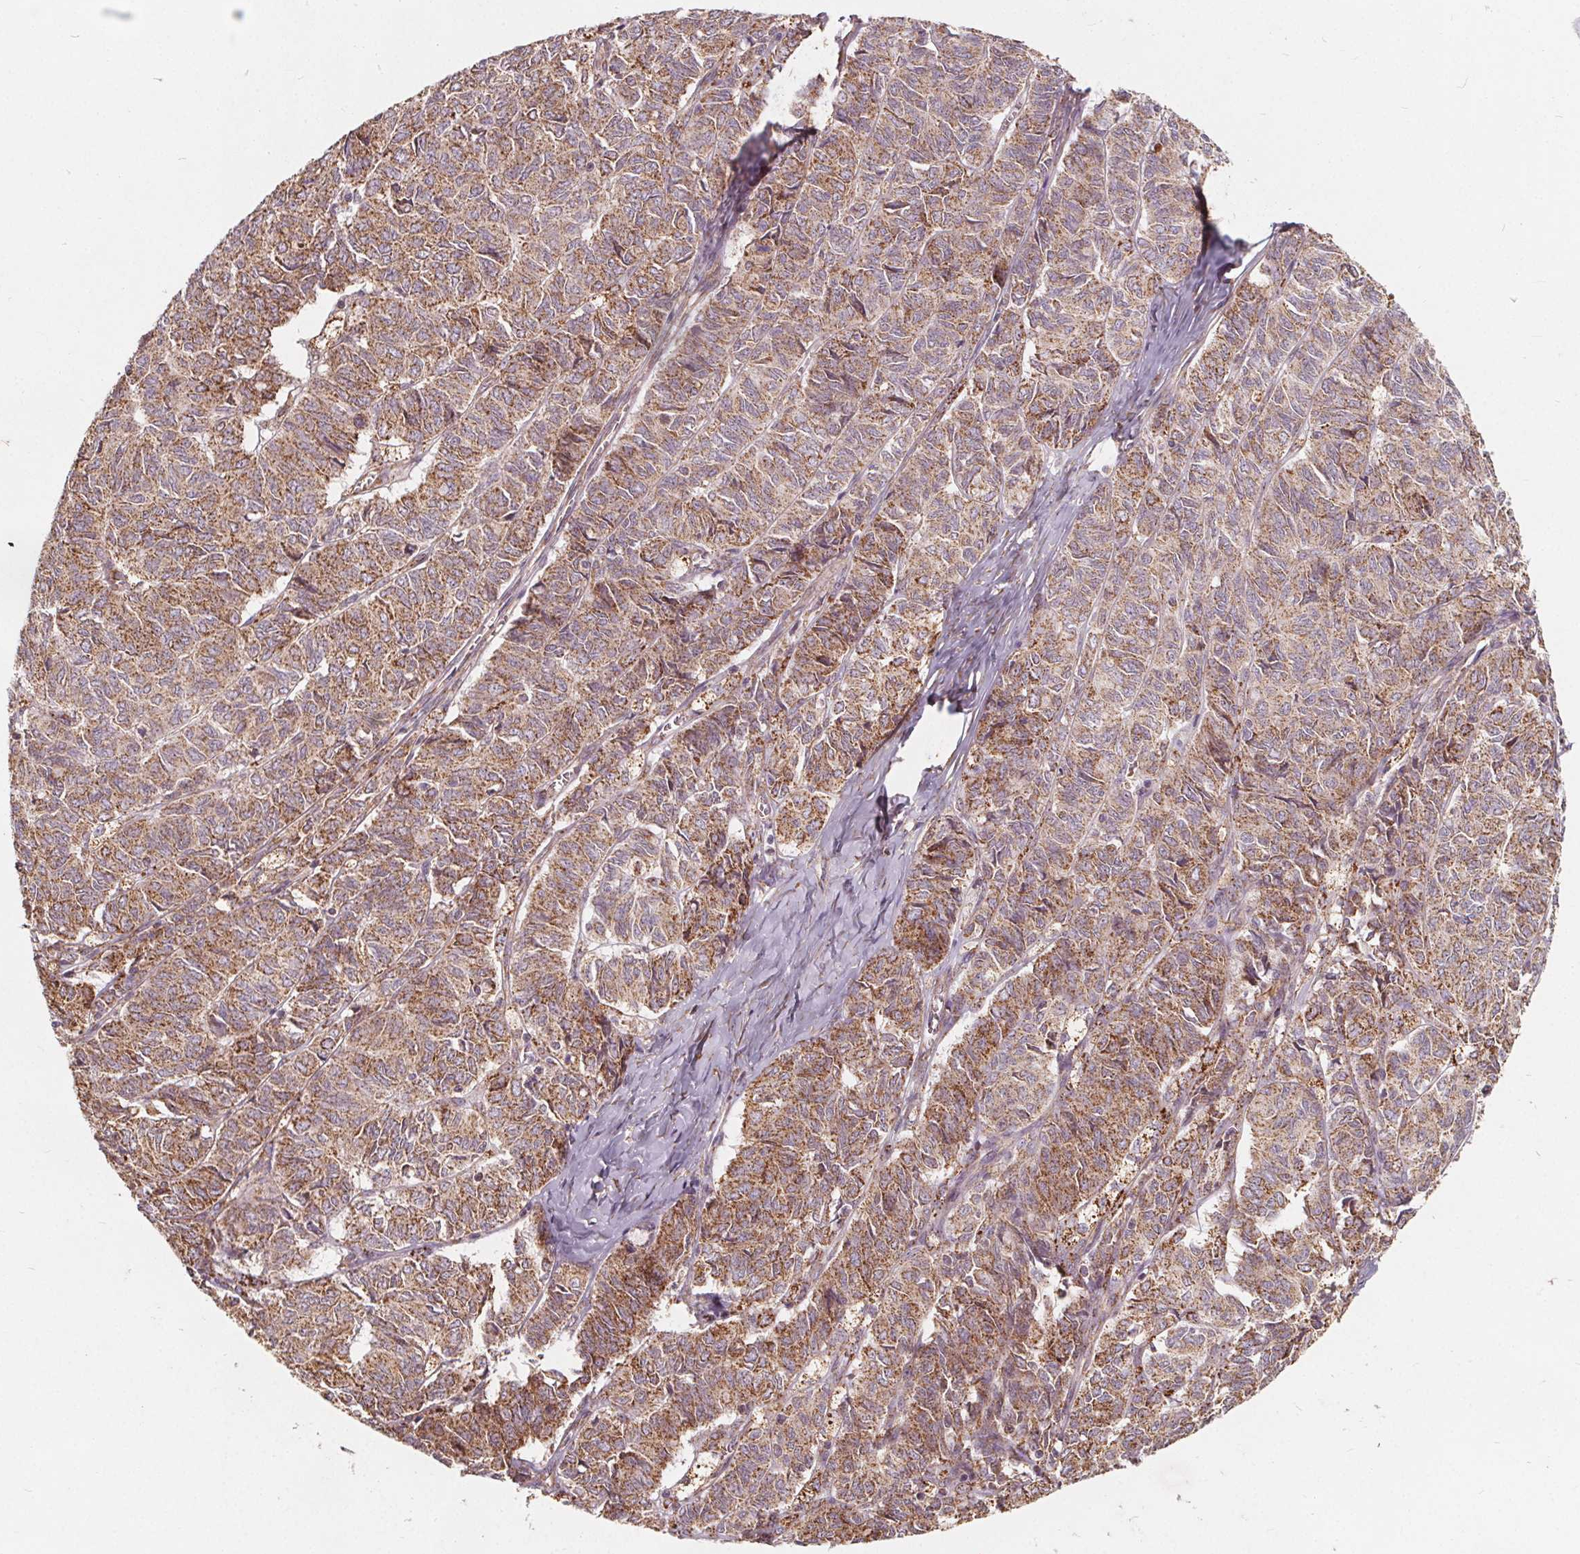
{"staining": {"intensity": "moderate", "quantity": ">75%", "location": "cytoplasmic/membranous"}, "tissue": "ovarian cancer", "cell_type": "Tumor cells", "image_type": "cancer", "snomed": [{"axis": "morphology", "description": "Carcinoma, endometroid"}, {"axis": "topography", "description": "Ovary"}], "caption": "Ovarian endometroid carcinoma tissue displays moderate cytoplasmic/membranous staining in about >75% of tumor cells", "gene": "PLSCR3", "patient": {"sex": "female", "age": 80}}